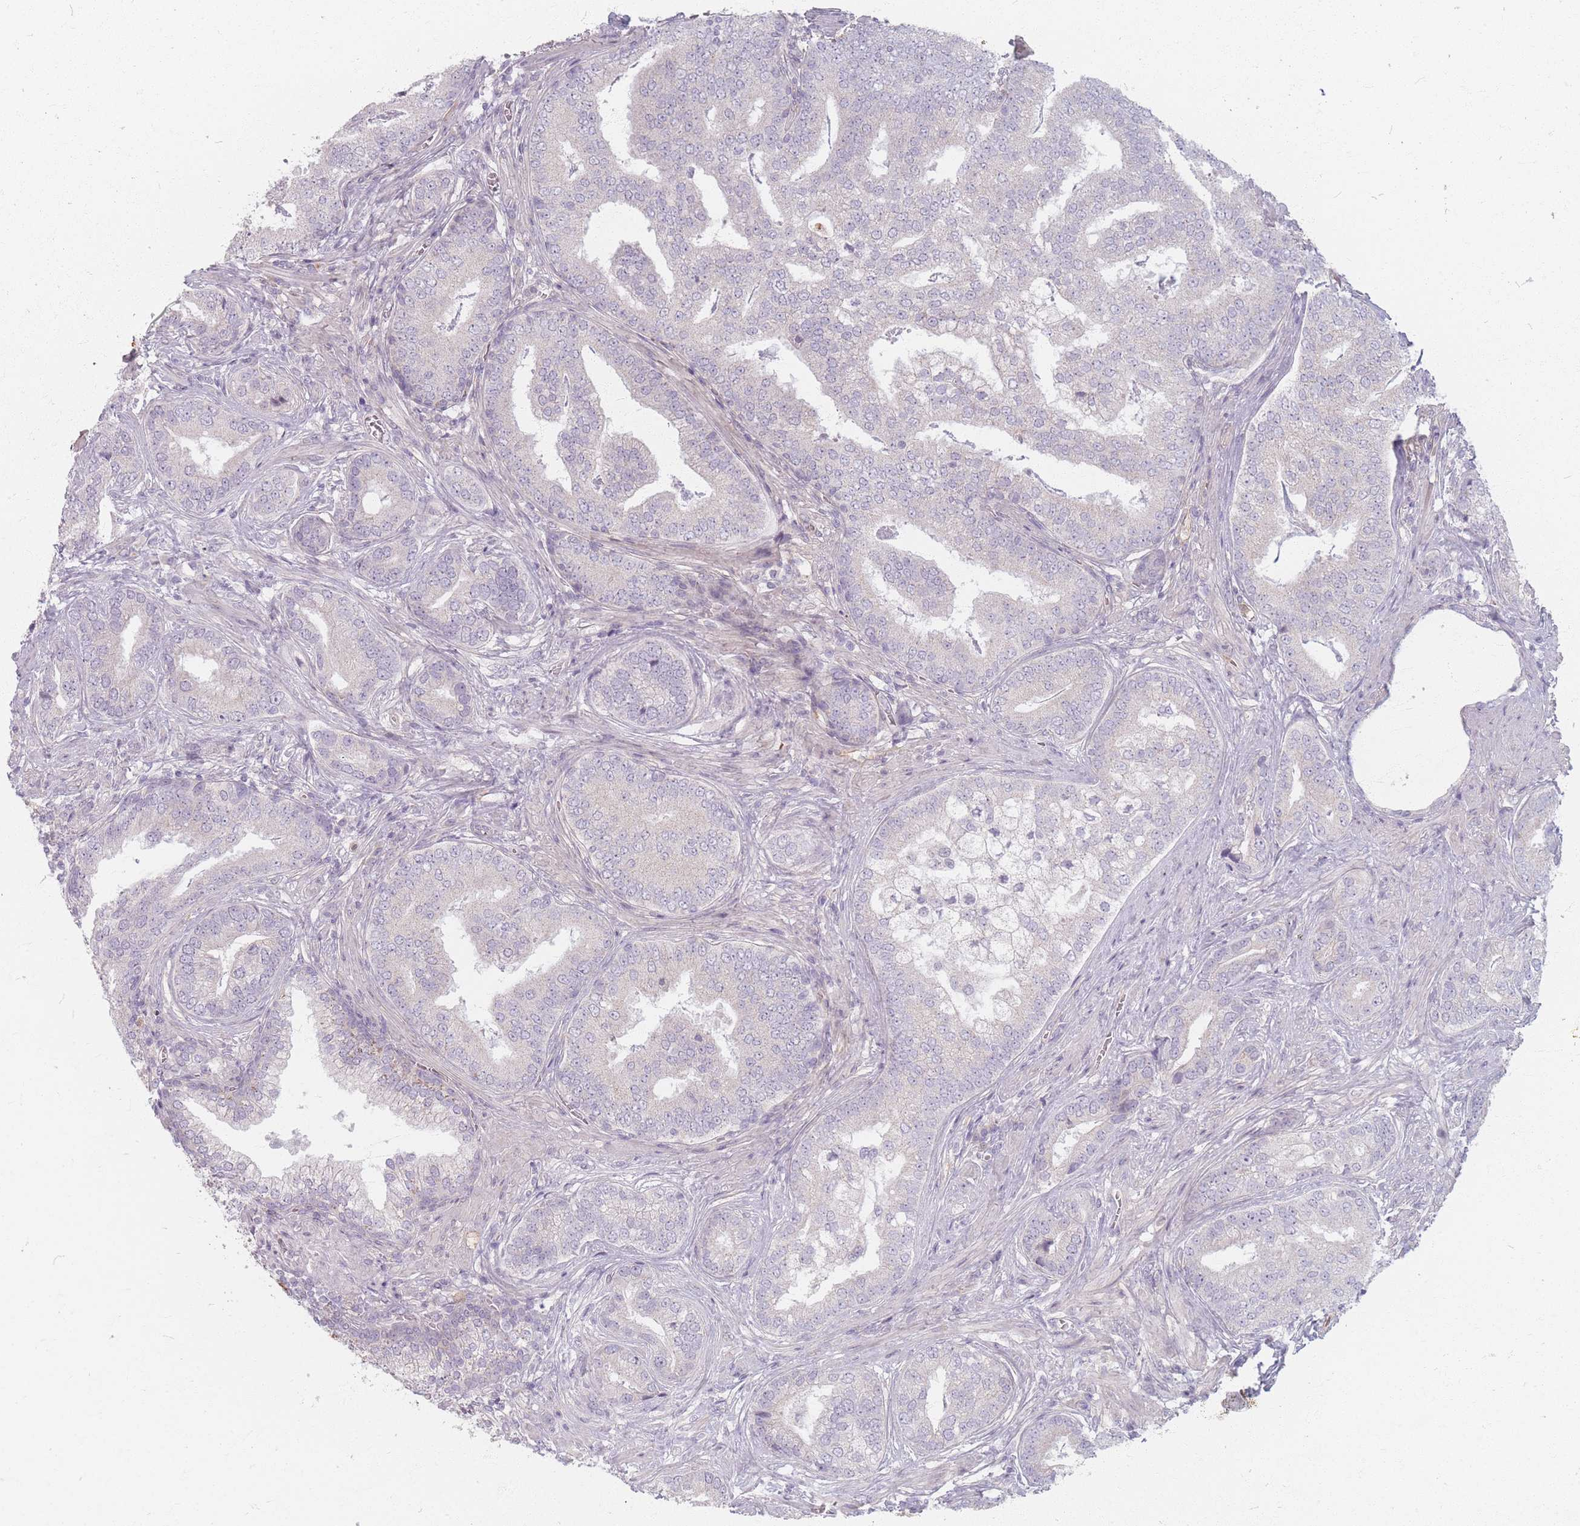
{"staining": {"intensity": "negative", "quantity": "none", "location": "none"}, "tissue": "prostate cancer", "cell_type": "Tumor cells", "image_type": "cancer", "snomed": [{"axis": "morphology", "description": "Adenocarcinoma, High grade"}, {"axis": "topography", "description": "Prostate"}], "caption": "Tumor cells show no significant protein staining in prostate adenocarcinoma (high-grade).", "gene": "CHCHD7", "patient": {"sex": "male", "age": 55}}